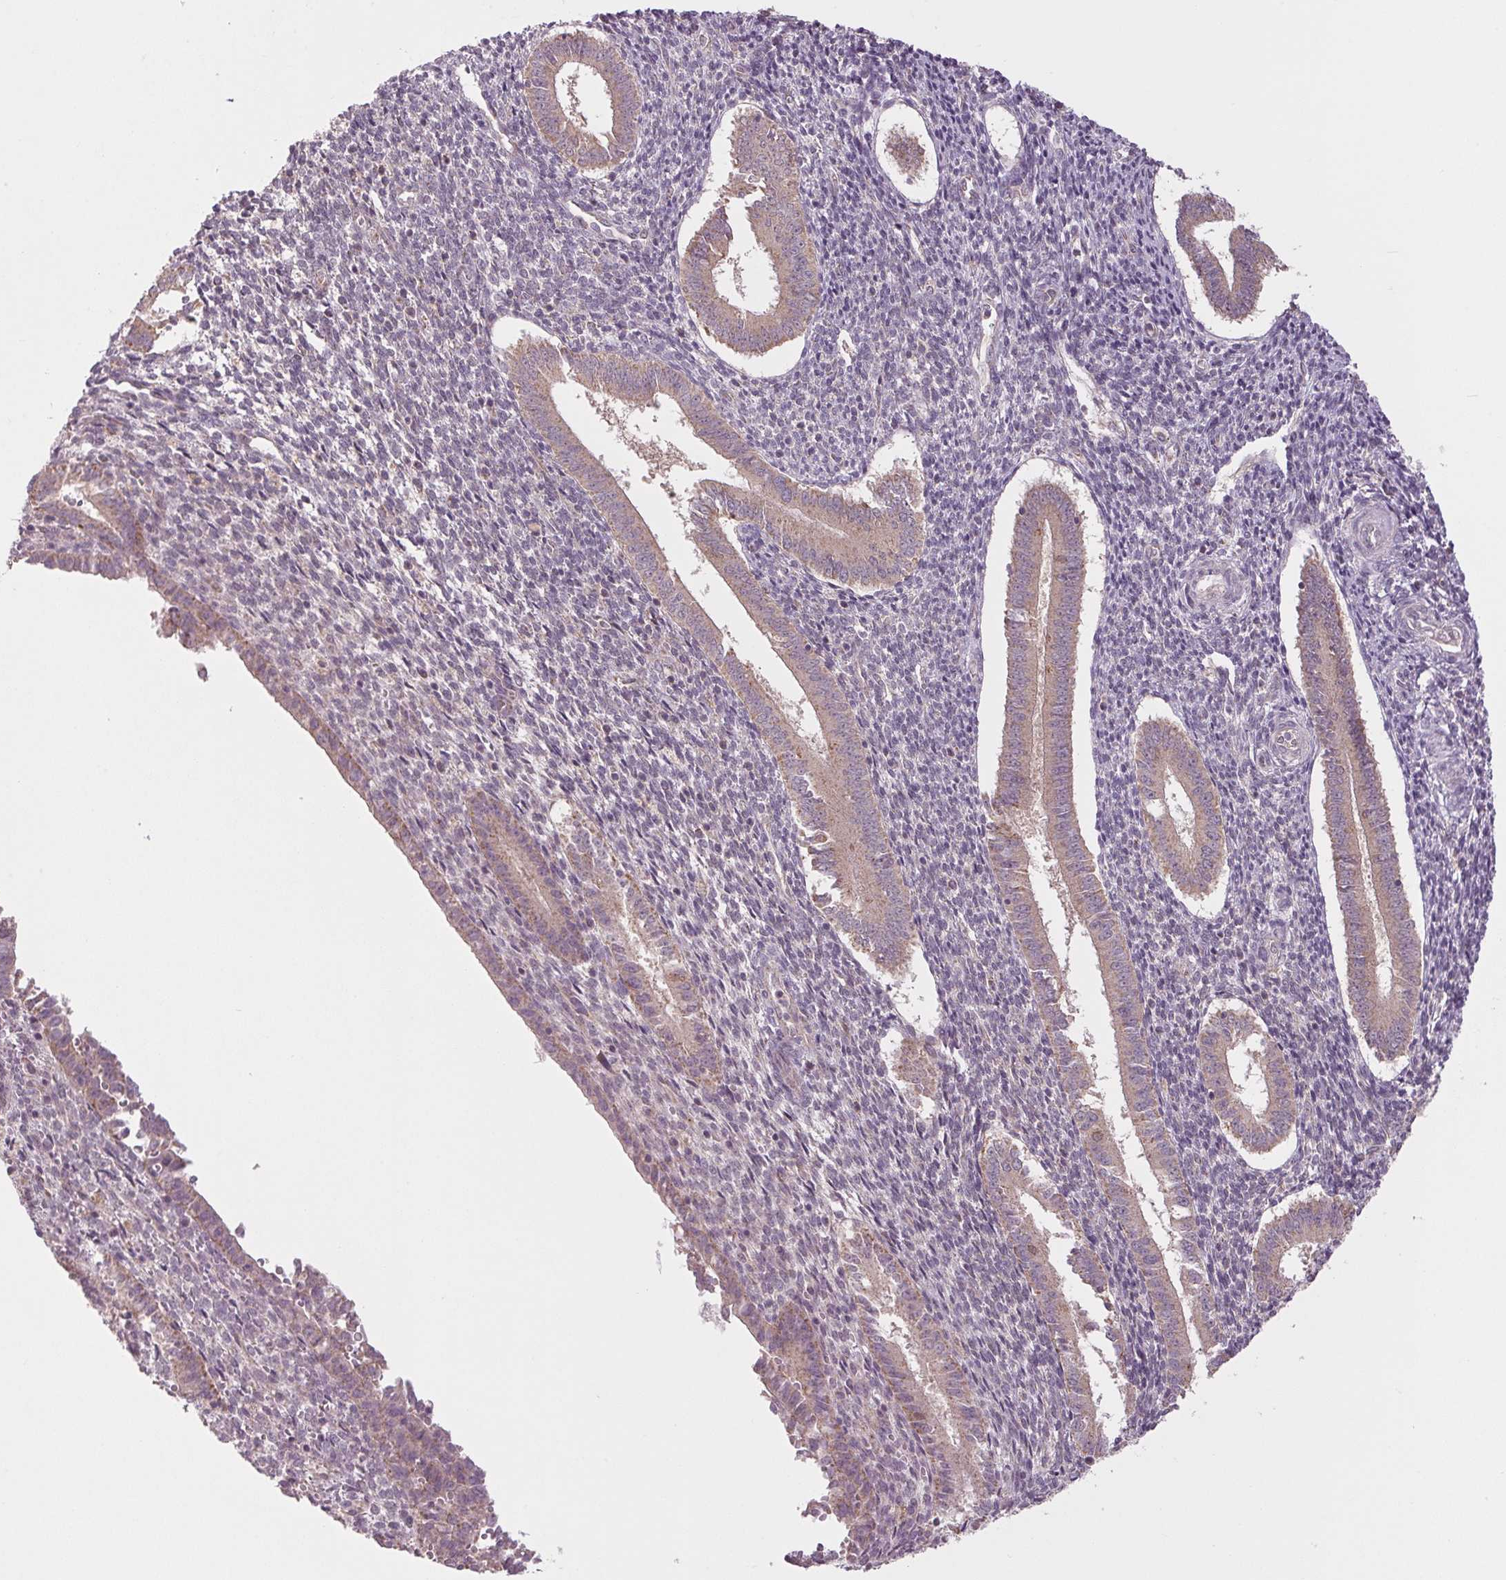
{"staining": {"intensity": "weak", "quantity": "25%-75%", "location": "cytoplasmic/membranous"}, "tissue": "endometrium", "cell_type": "Cells in endometrial stroma", "image_type": "normal", "snomed": [{"axis": "morphology", "description": "Normal tissue, NOS"}, {"axis": "topography", "description": "Endometrium"}], "caption": "High-power microscopy captured an IHC image of normal endometrium, revealing weak cytoplasmic/membranous staining in about 25%-75% of cells in endometrial stroma.", "gene": "MAP3K5", "patient": {"sex": "female", "age": 25}}